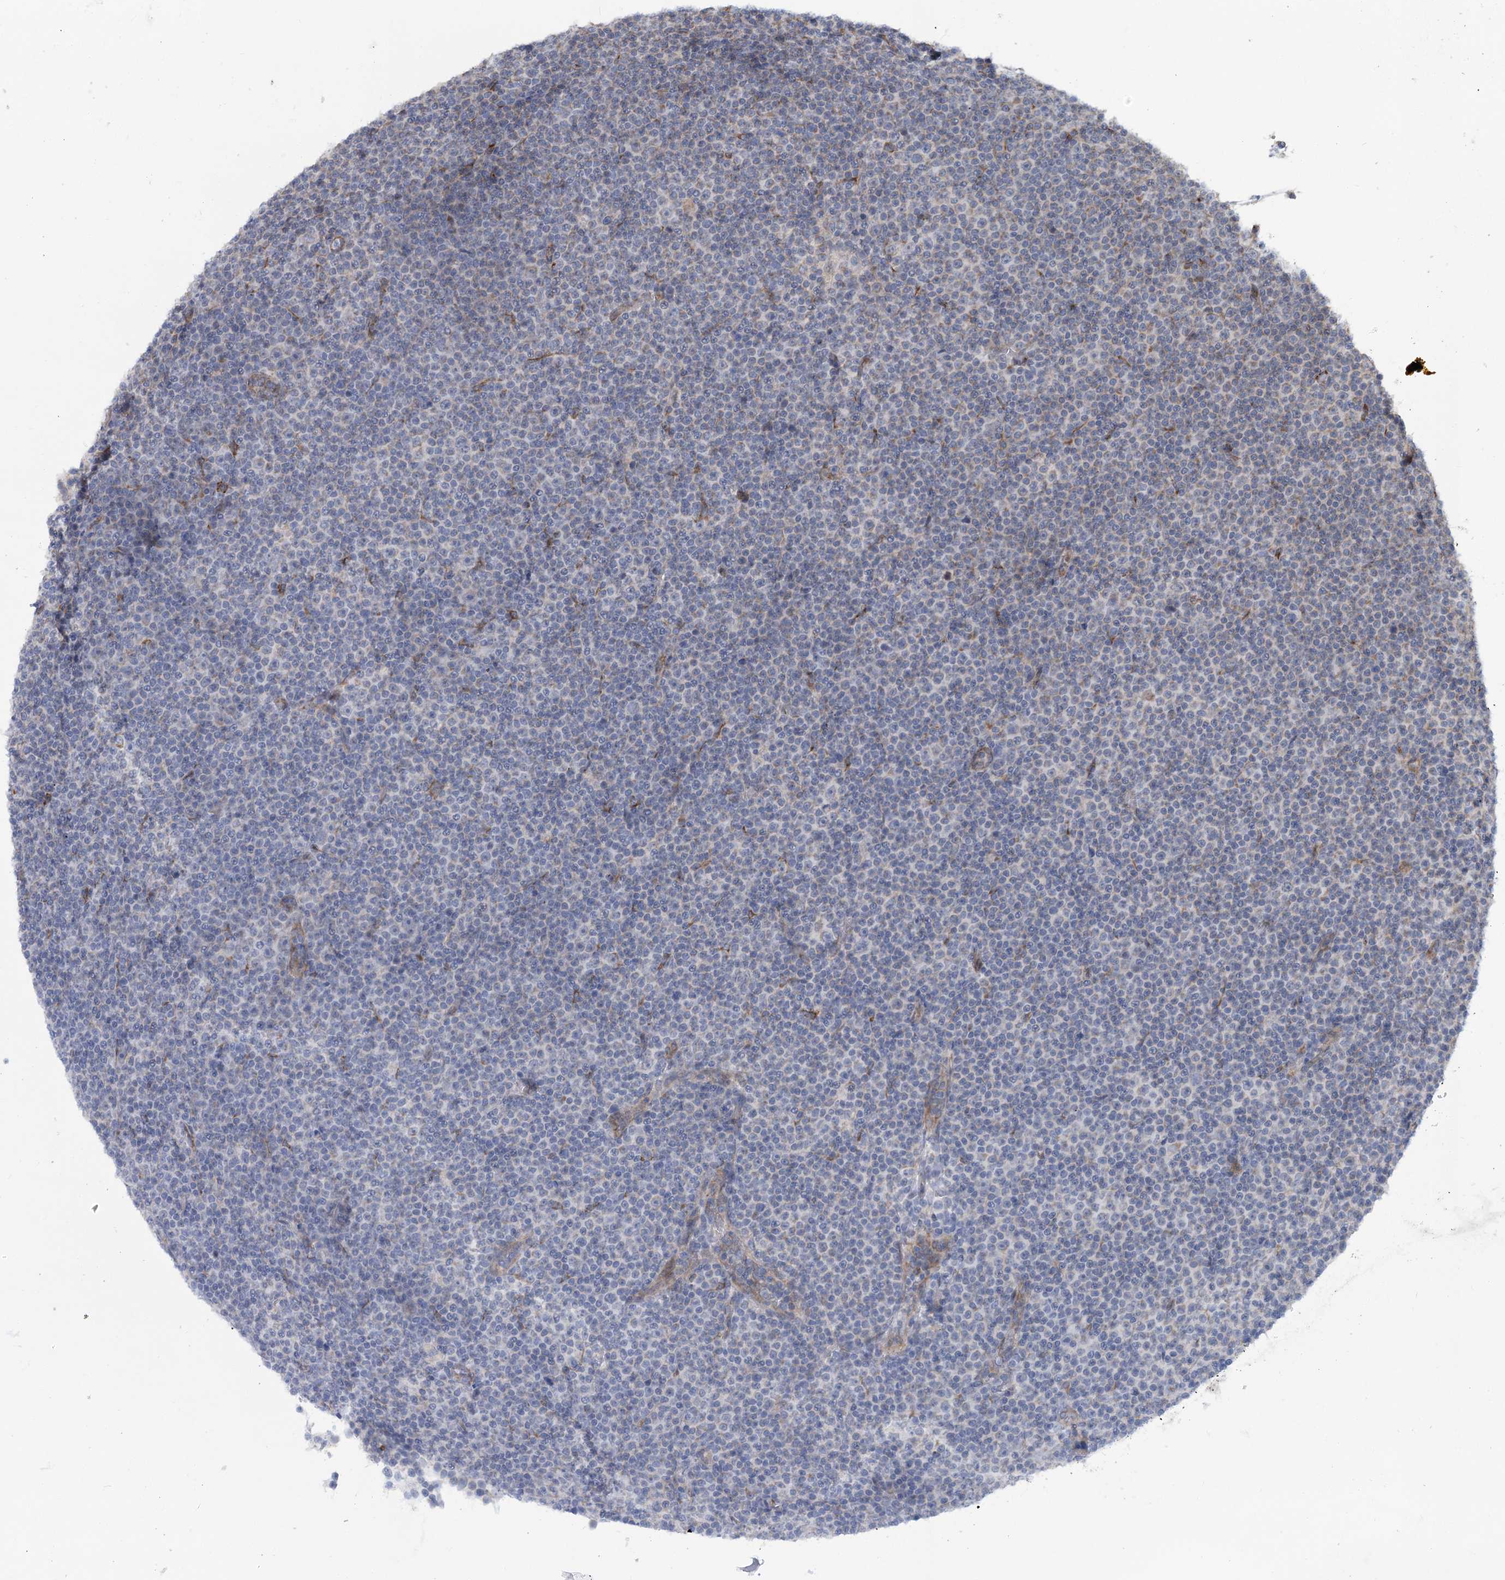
{"staining": {"intensity": "negative", "quantity": "none", "location": "none"}, "tissue": "lymphoma", "cell_type": "Tumor cells", "image_type": "cancer", "snomed": [{"axis": "morphology", "description": "Malignant lymphoma, non-Hodgkin's type, Low grade"}, {"axis": "topography", "description": "Lymph node"}], "caption": "There is no significant positivity in tumor cells of lymphoma. Brightfield microscopy of IHC stained with DAB (brown) and hematoxylin (blue), captured at high magnification.", "gene": "CIB4", "patient": {"sex": "female", "age": 67}}